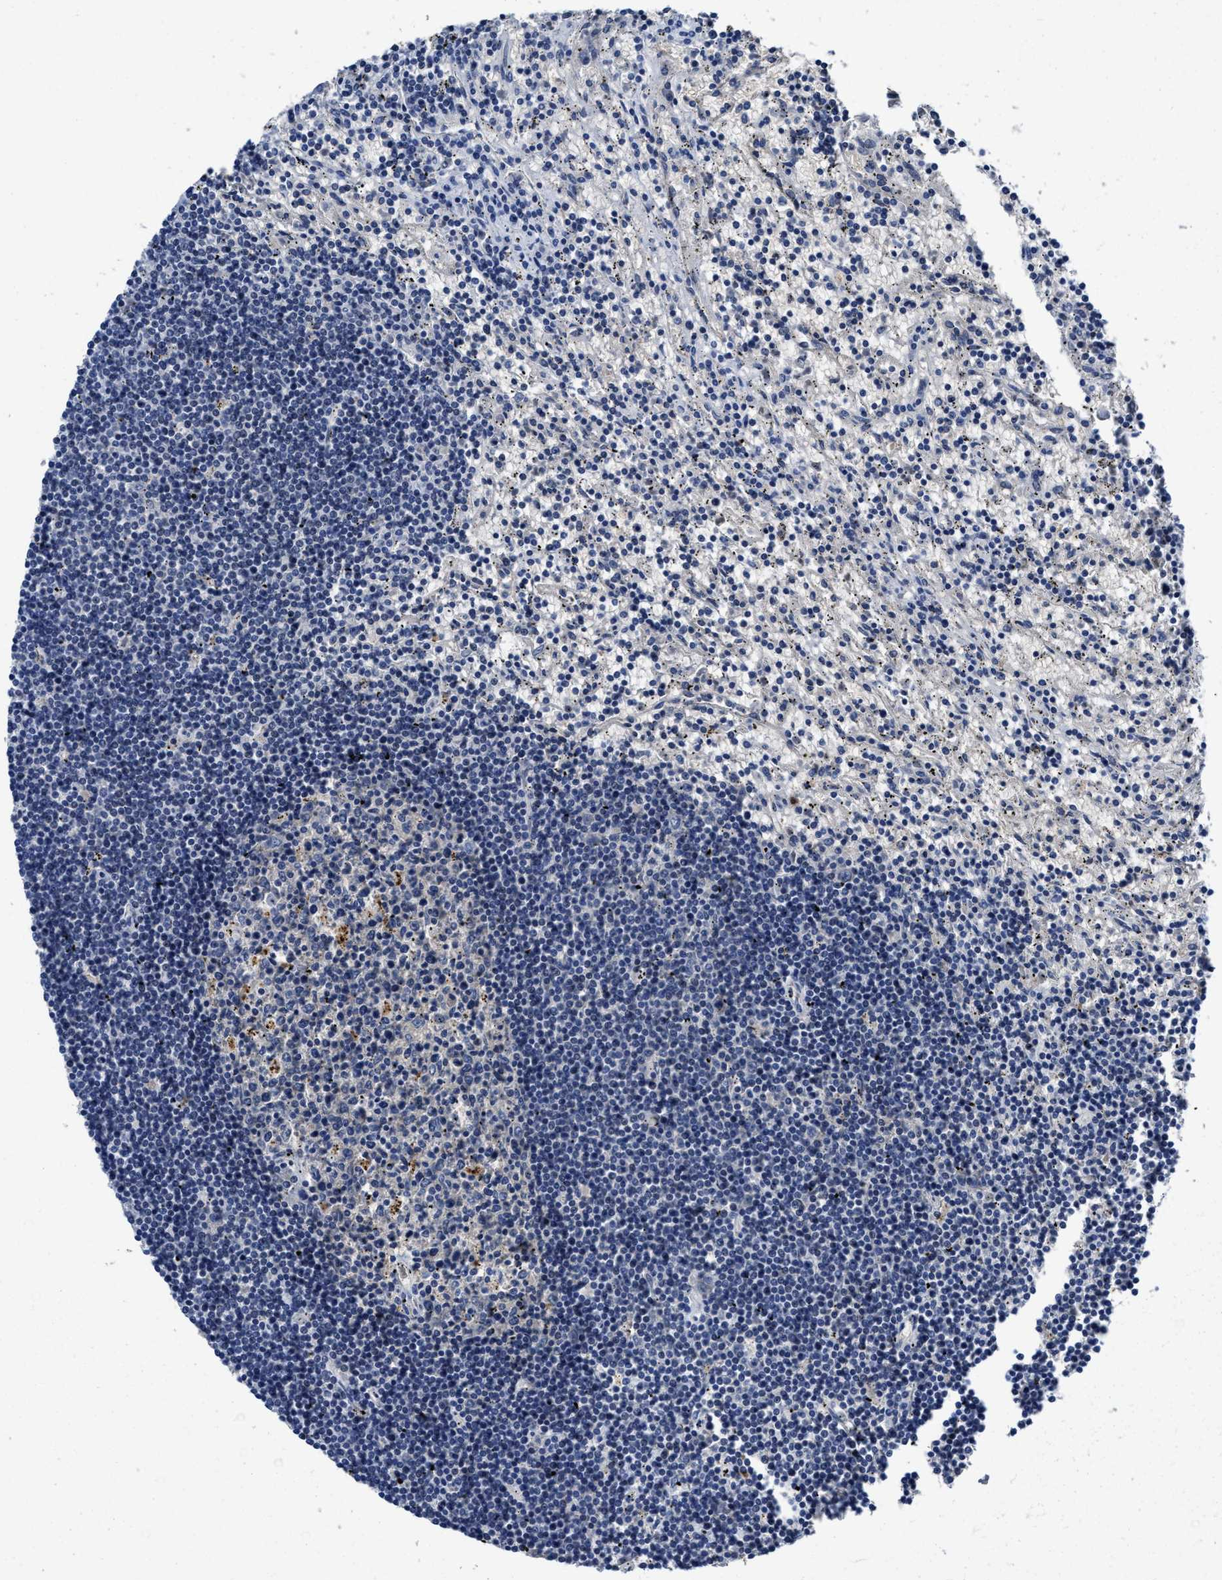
{"staining": {"intensity": "negative", "quantity": "none", "location": "none"}, "tissue": "lymphoma", "cell_type": "Tumor cells", "image_type": "cancer", "snomed": [{"axis": "morphology", "description": "Malignant lymphoma, non-Hodgkin's type, Low grade"}, {"axis": "topography", "description": "Spleen"}], "caption": "Immunohistochemistry (IHC) photomicrograph of neoplastic tissue: low-grade malignant lymphoma, non-Hodgkin's type stained with DAB (3,3'-diaminobenzidine) exhibits no significant protein positivity in tumor cells.", "gene": "GHITM", "patient": {"sex": "male", "age": 76}}